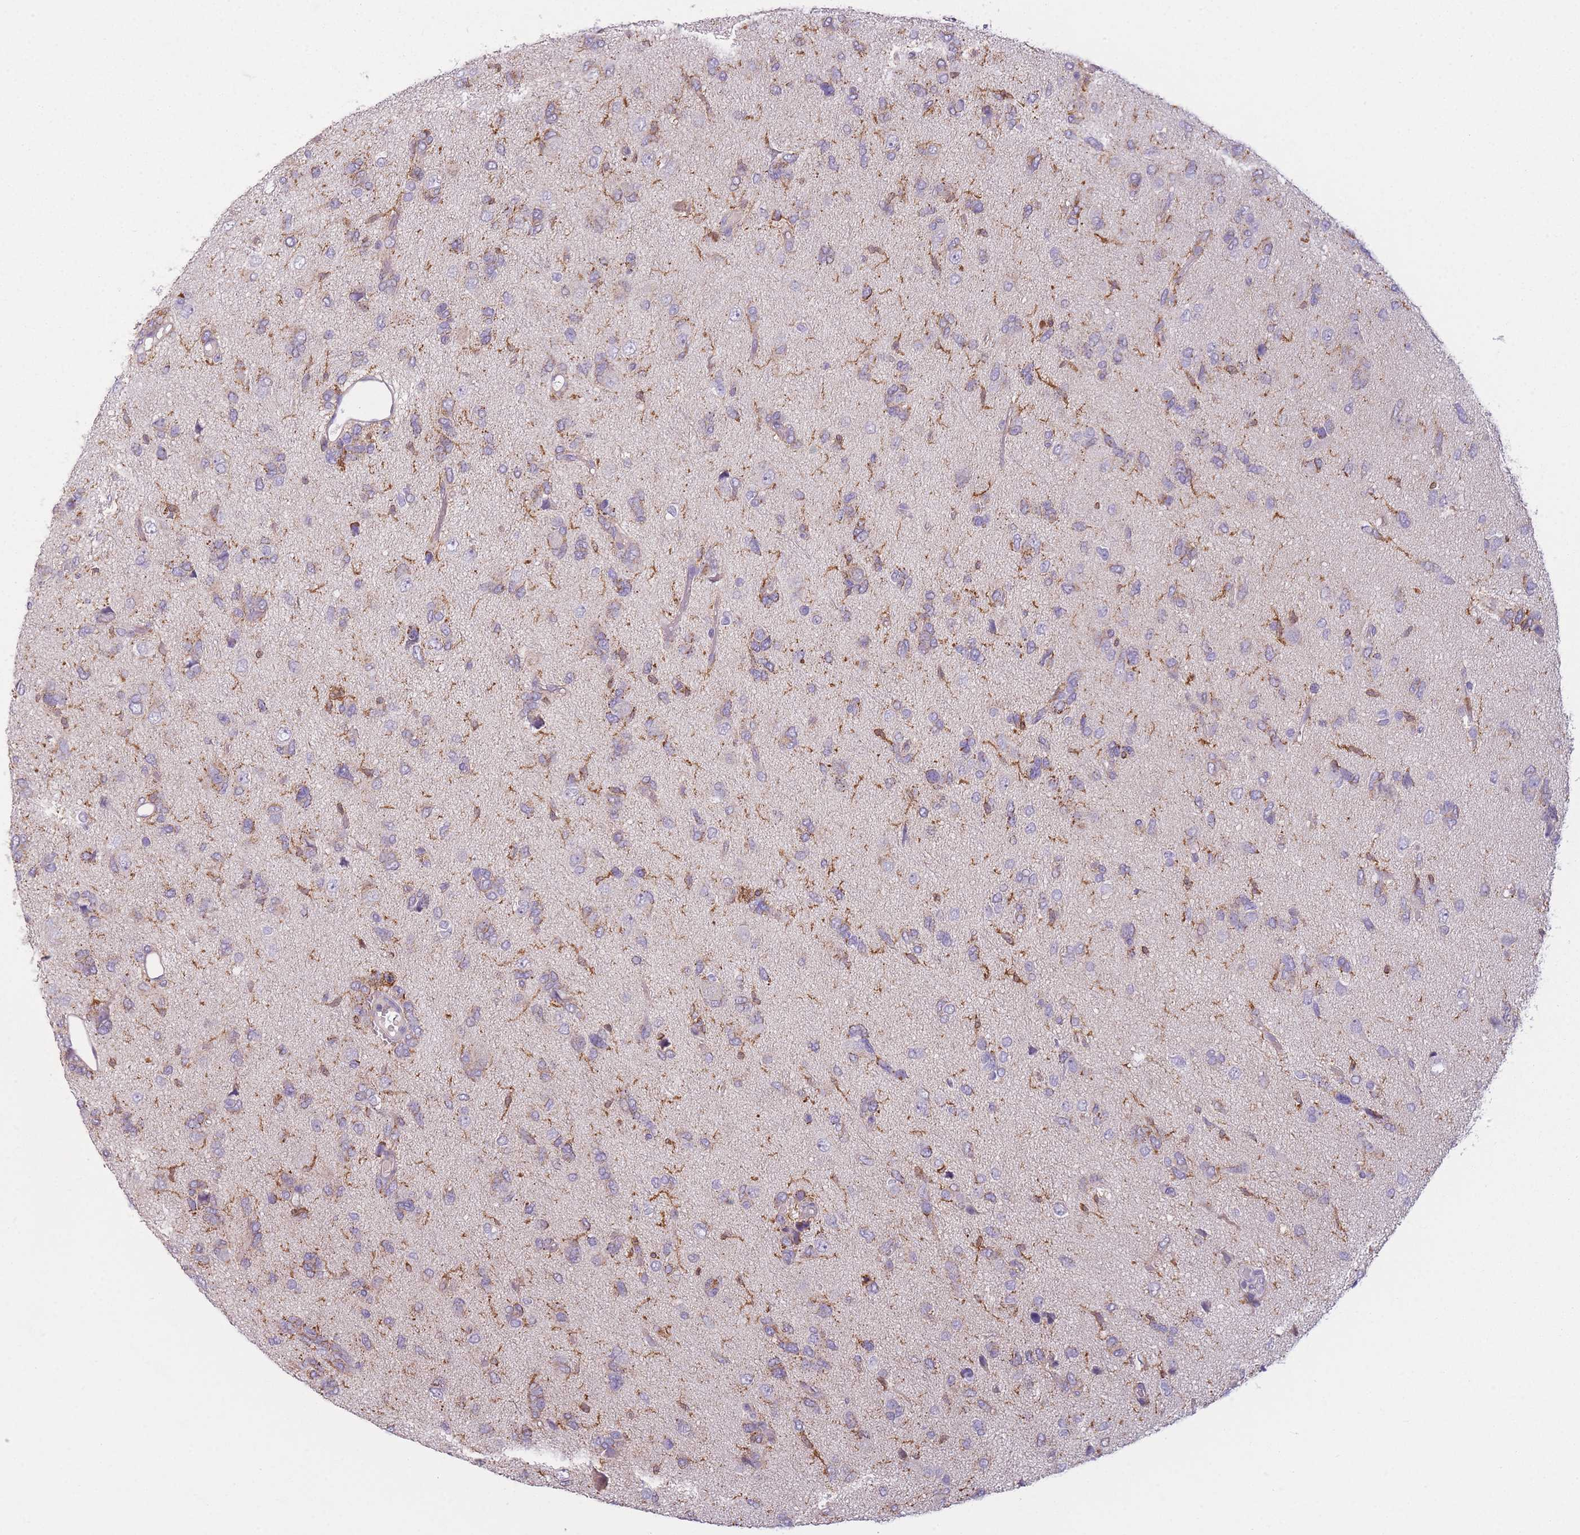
{"staining": {"intensity": "negative", "quantity": "none", "location": "none"}, "tissue": "glioma", "cell_type": "Tumor cells", "image_type": "cancer", "snomed": [{"axis": "morphology", "description": "Glioma, malignant, High grade"}, {"axis": "topography", "description": "Brain"}], "caption": "The photomicrograph demonstrates no staining of tumor cells in high-grade glioma (malignant).", "gene": "PRAM1", "patient": {"sex": "female", "age": 59}}